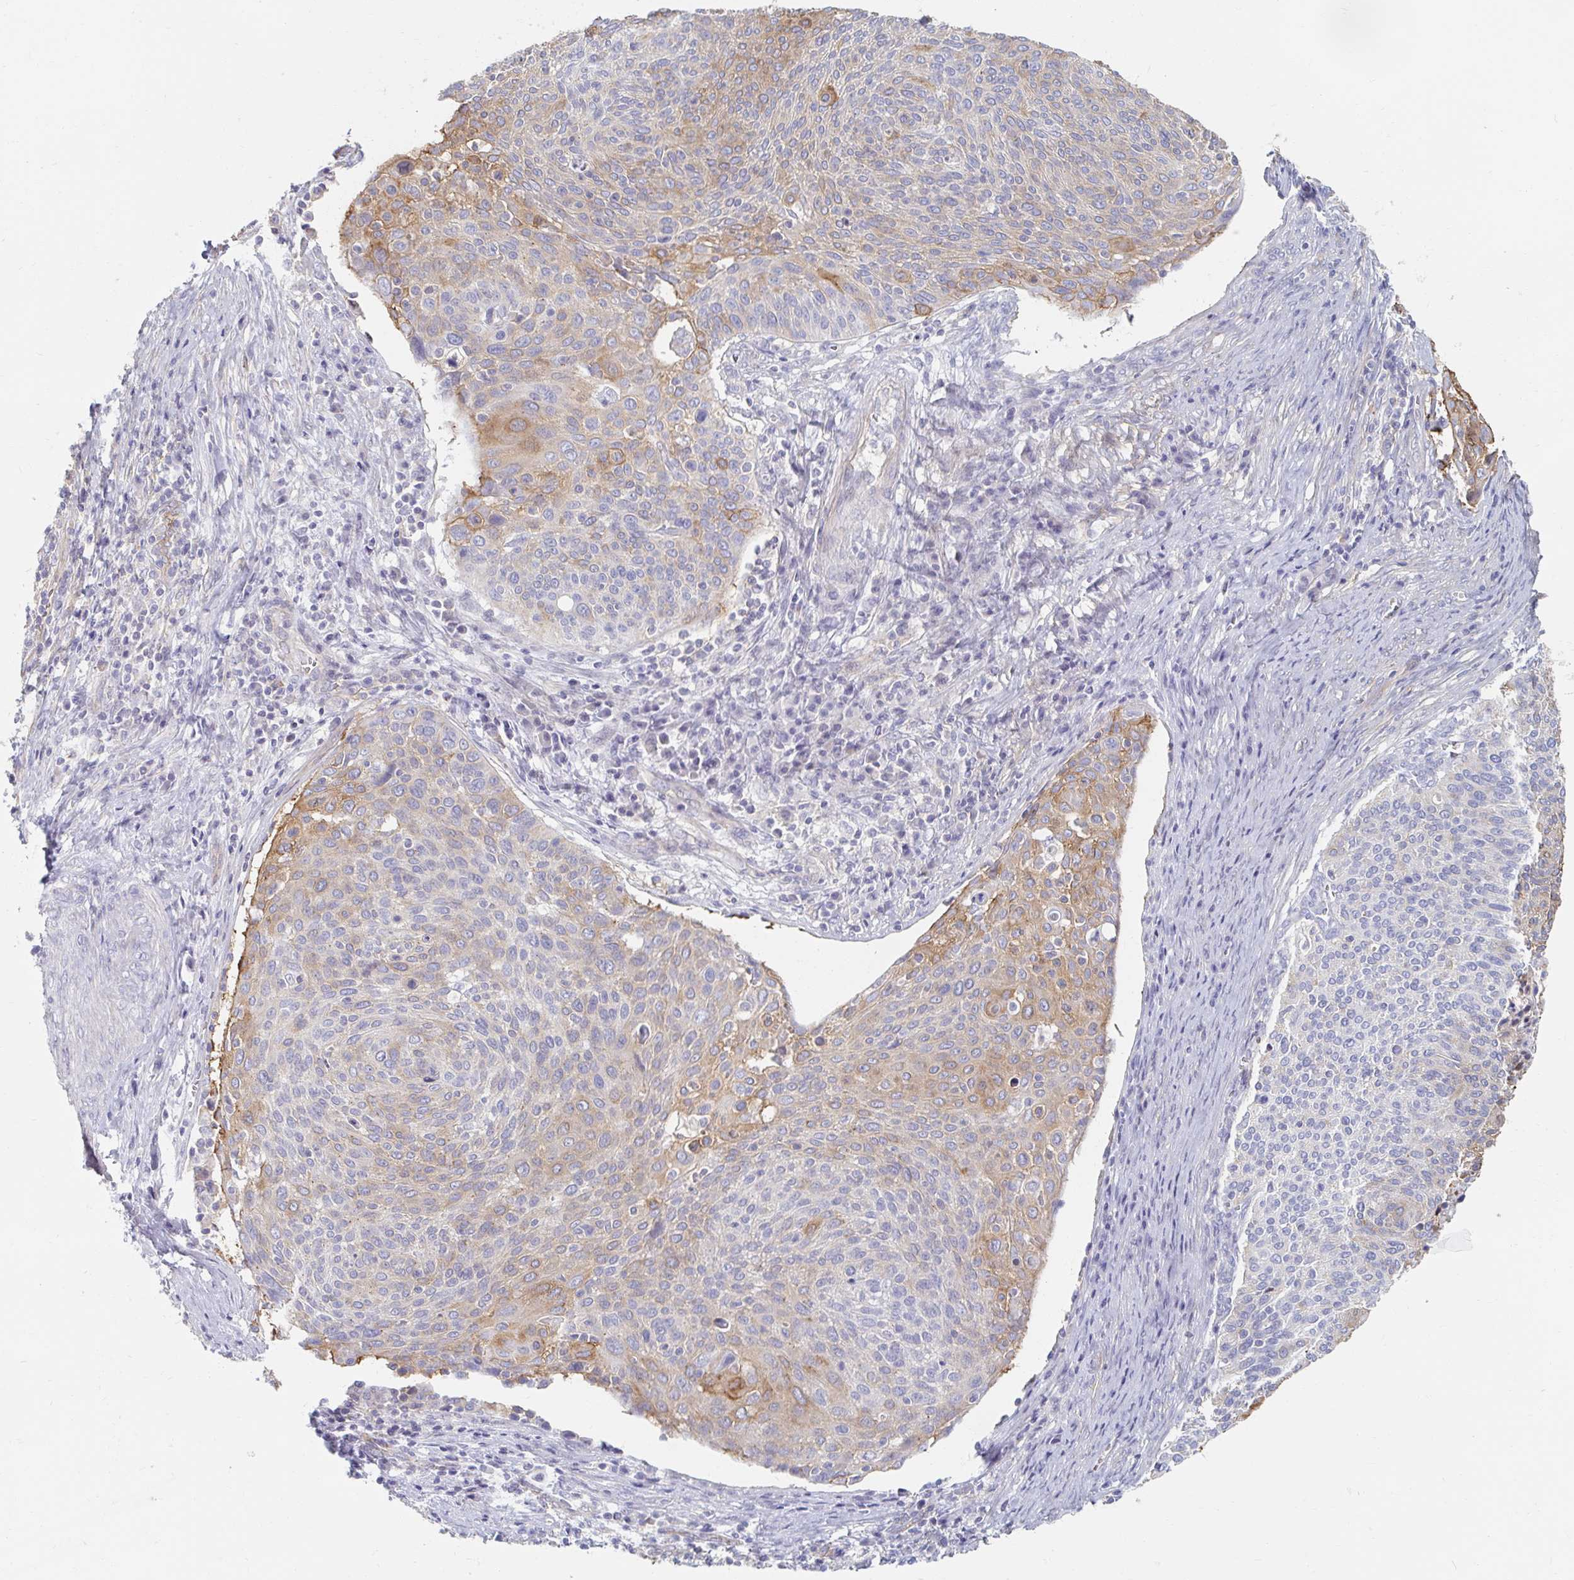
{"staining": {"intensity": "moderate", "quantity": "<25%", "location": "cytoplasmic/membranous"}, "tissue": "cervical cancer", "cell_type": "Tumor cells", "image_type": "cancer", "snomed": [{"axis": "morphology", "description": "Squamous cell carcinoma, NOS"}, {"axis": "topography", "description": "Cervix"}], "caption": "Immunohistochemical staining of cervical cancer reveals moderate cytoplasmic/membranous protein expression in approximately <25% of tumor cells.", "gene": "MYLK2", "patient": {"sex": "female", "age": 31}}